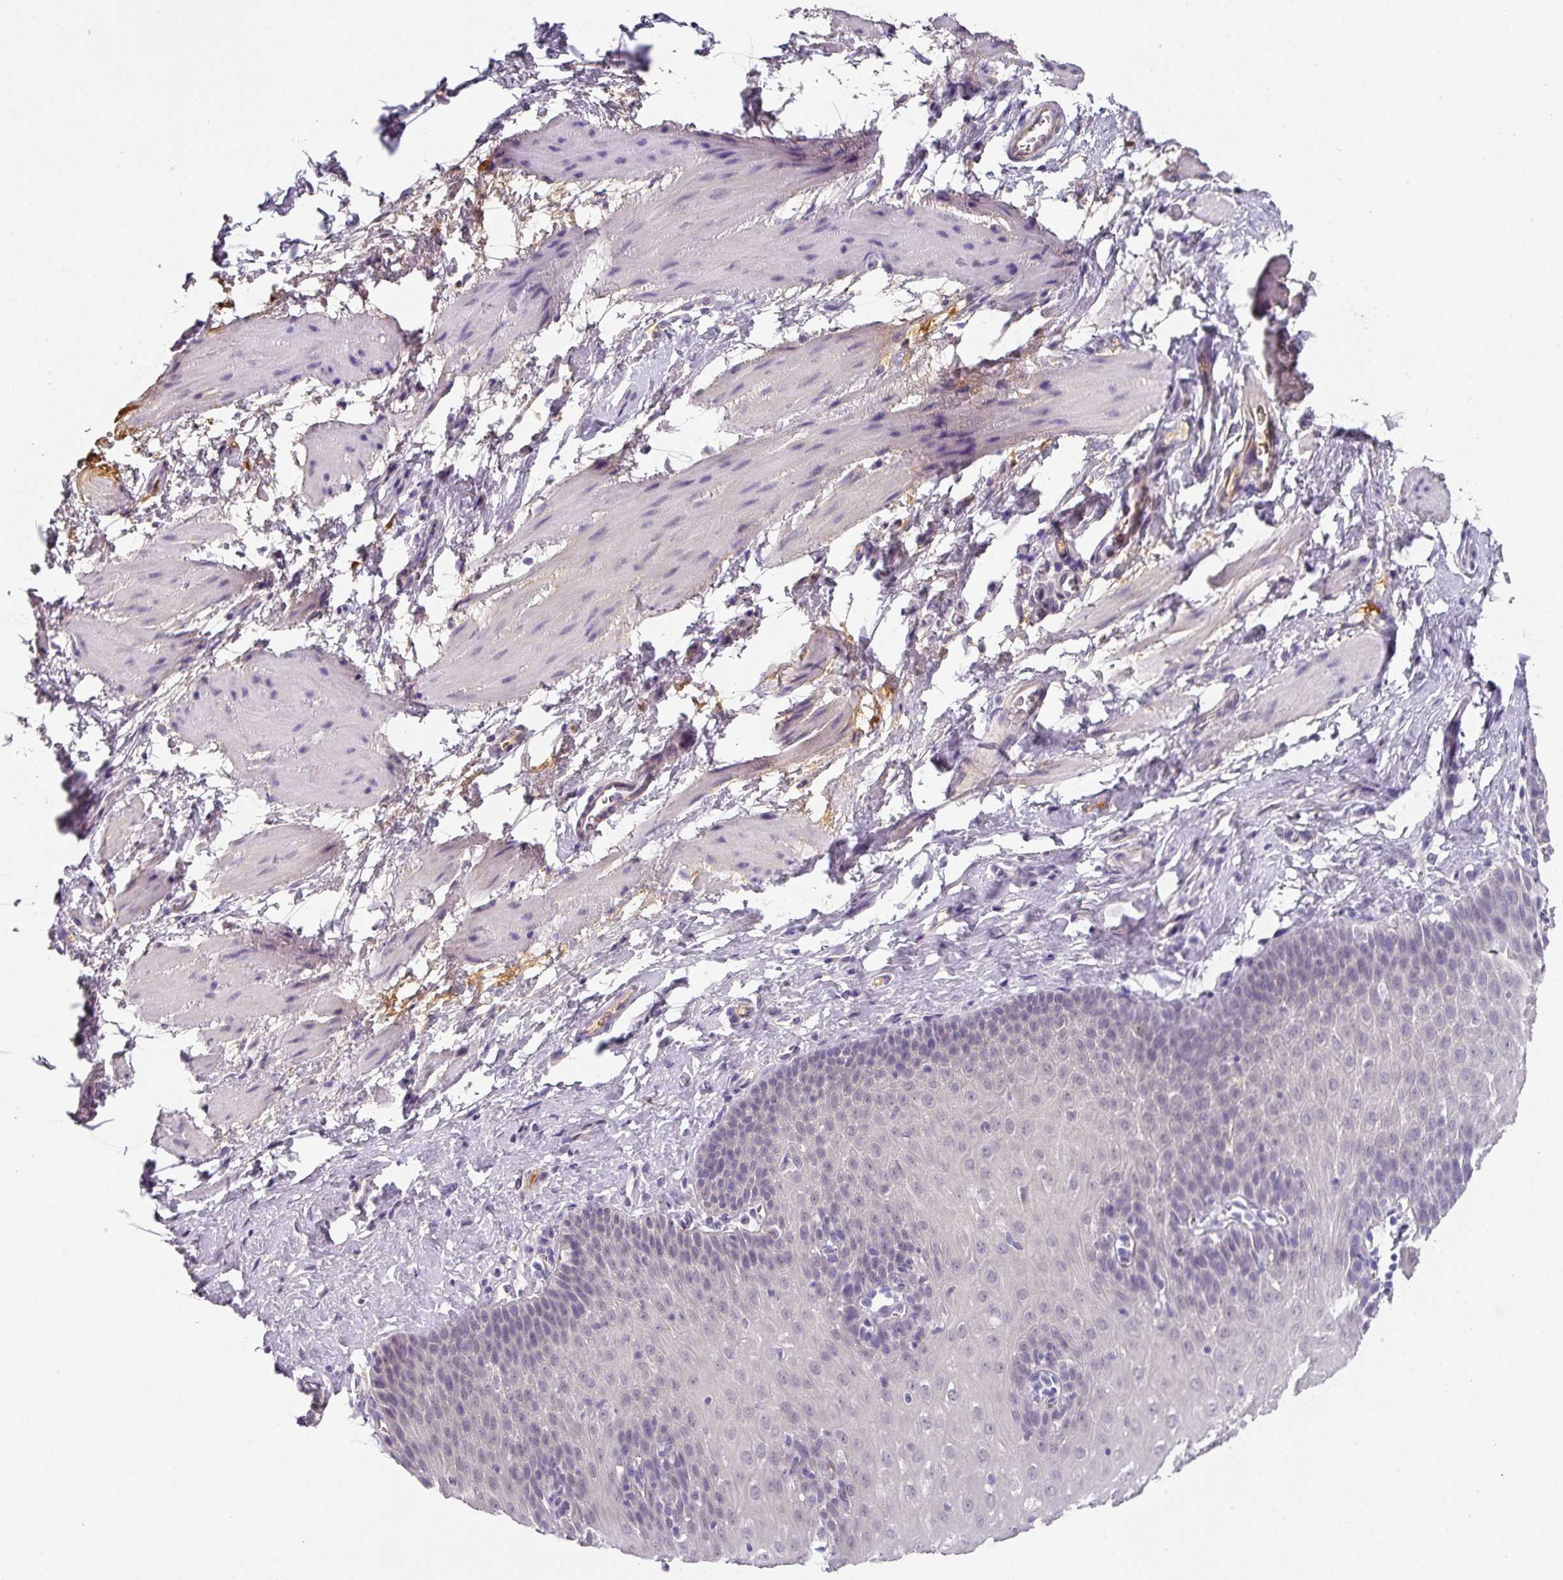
{"staining": {"intensity": "weak", "quantity": "25%-75%", "location": "nuclear"}, "tissue": "esophagus", "cell_type": "Squamous epithelial cells", "image_type": "normal", "snomed": [{"axis": "morphology", "description": "Normal tissue, NOS"}, {"axis": "topography", "description": "Esophagus"}], "caption": "Esophagus stained for a protein reveals weak nuclear positivity in squamous epithelial cells. (DAB (3,3'-diaminobenzidine) IHC with brightfield microscopy, high magnification).", "gene": "C1QB", "patient": {"sex": "female", "age": 61}}